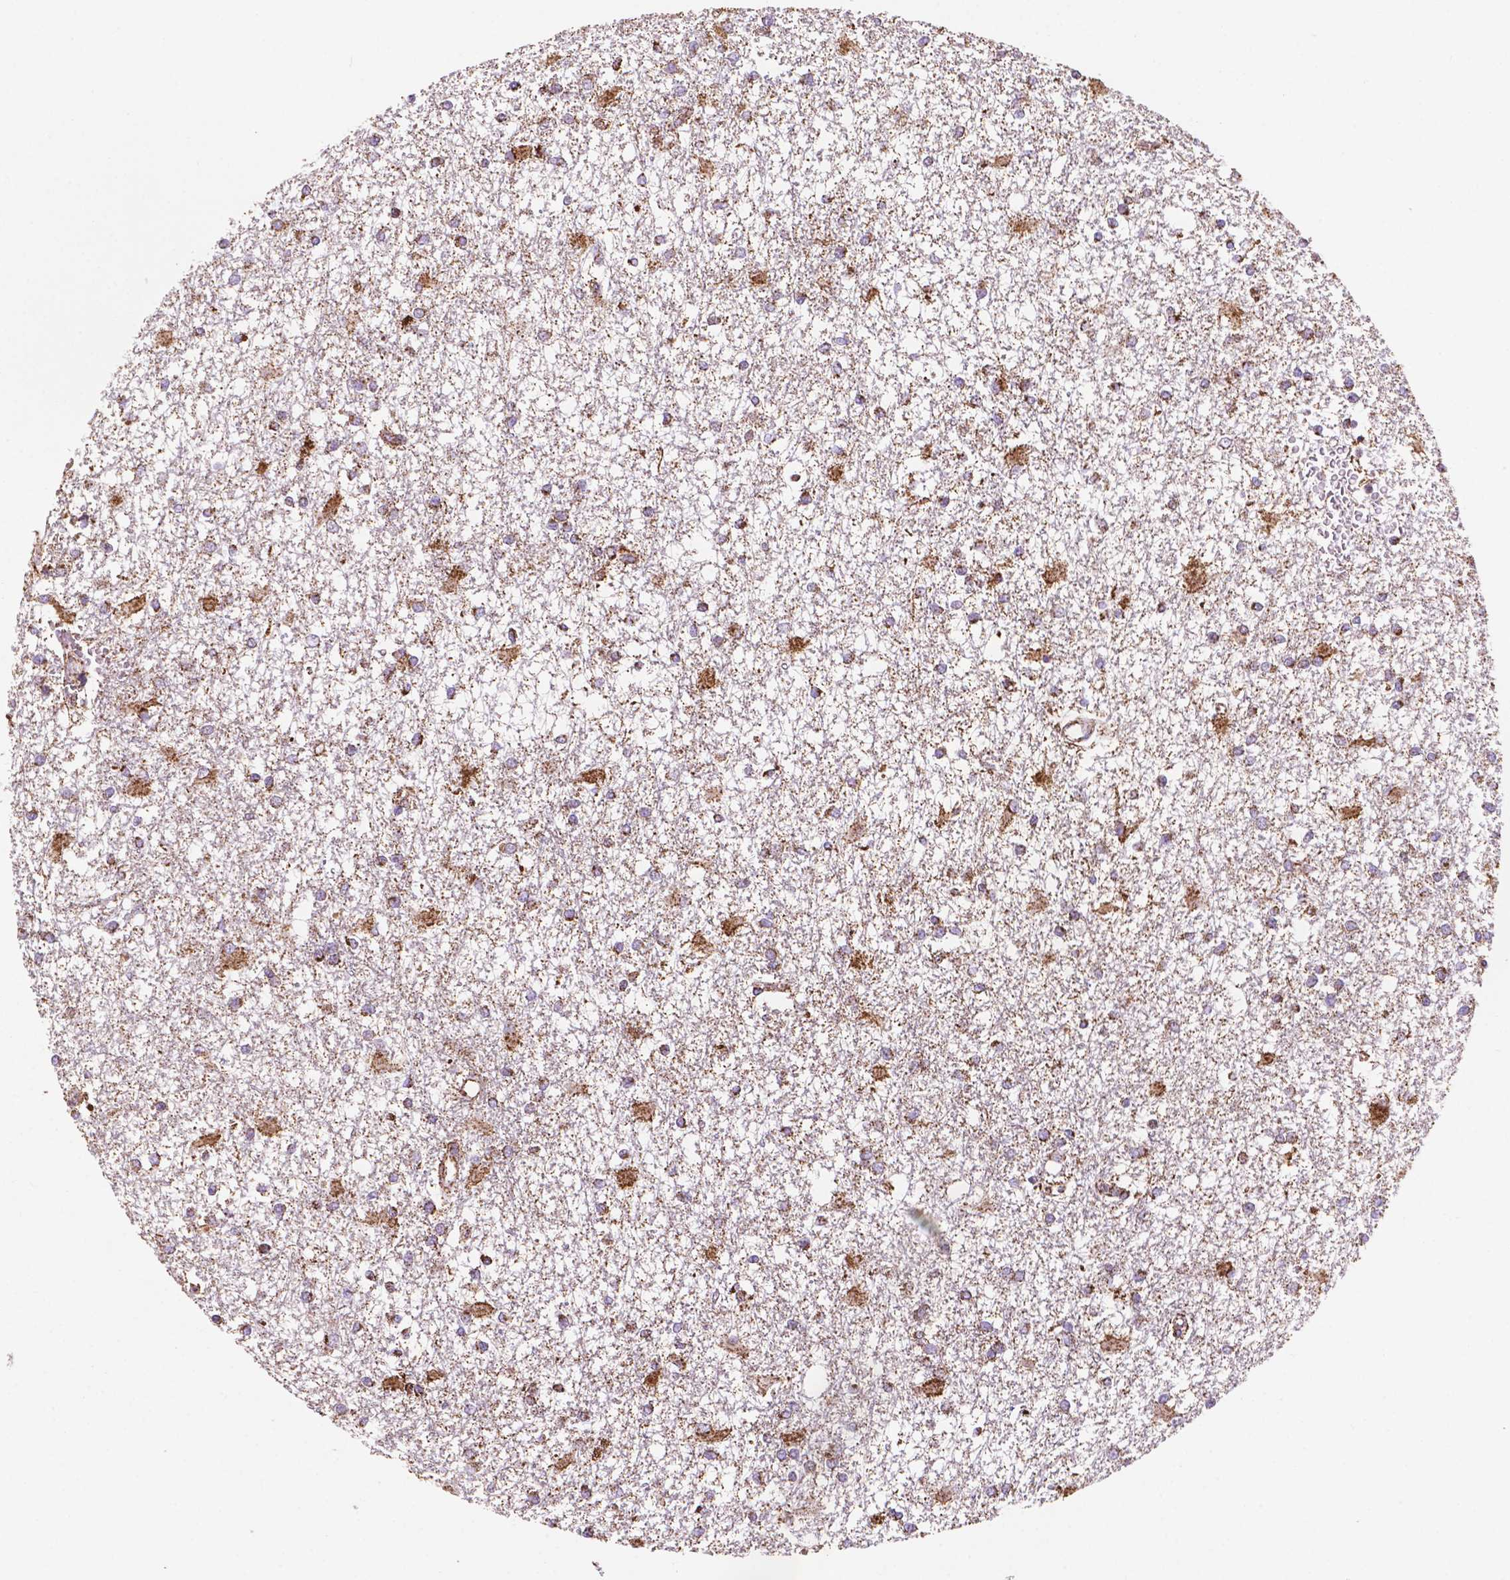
{"staining": {"intensity": "moderate", "quantity": ">75%", "location": "cytoplasmic/membranous"}, "tissue": "glioma", "cell_type": "Tumor cells", "image_type": "cancer", "snomed": [{"axis": "morphology", "description": "Glioma, malignant, High grade"}, {"axis": "topography", "description": "Cerebral cortex"}], "caption": "Tumor cells demonstrate moderate cytoplasmic/membranous expression in about >75% of cells in glioma. The staining is performed using DAB (3,3'-diaminobenzidine) brown chromogen to label protein expression. The nuclei are counter-stained blue using hematoxylin.", "gene": "HSPD1", "patient": {"sex": "male", "age": 79}}